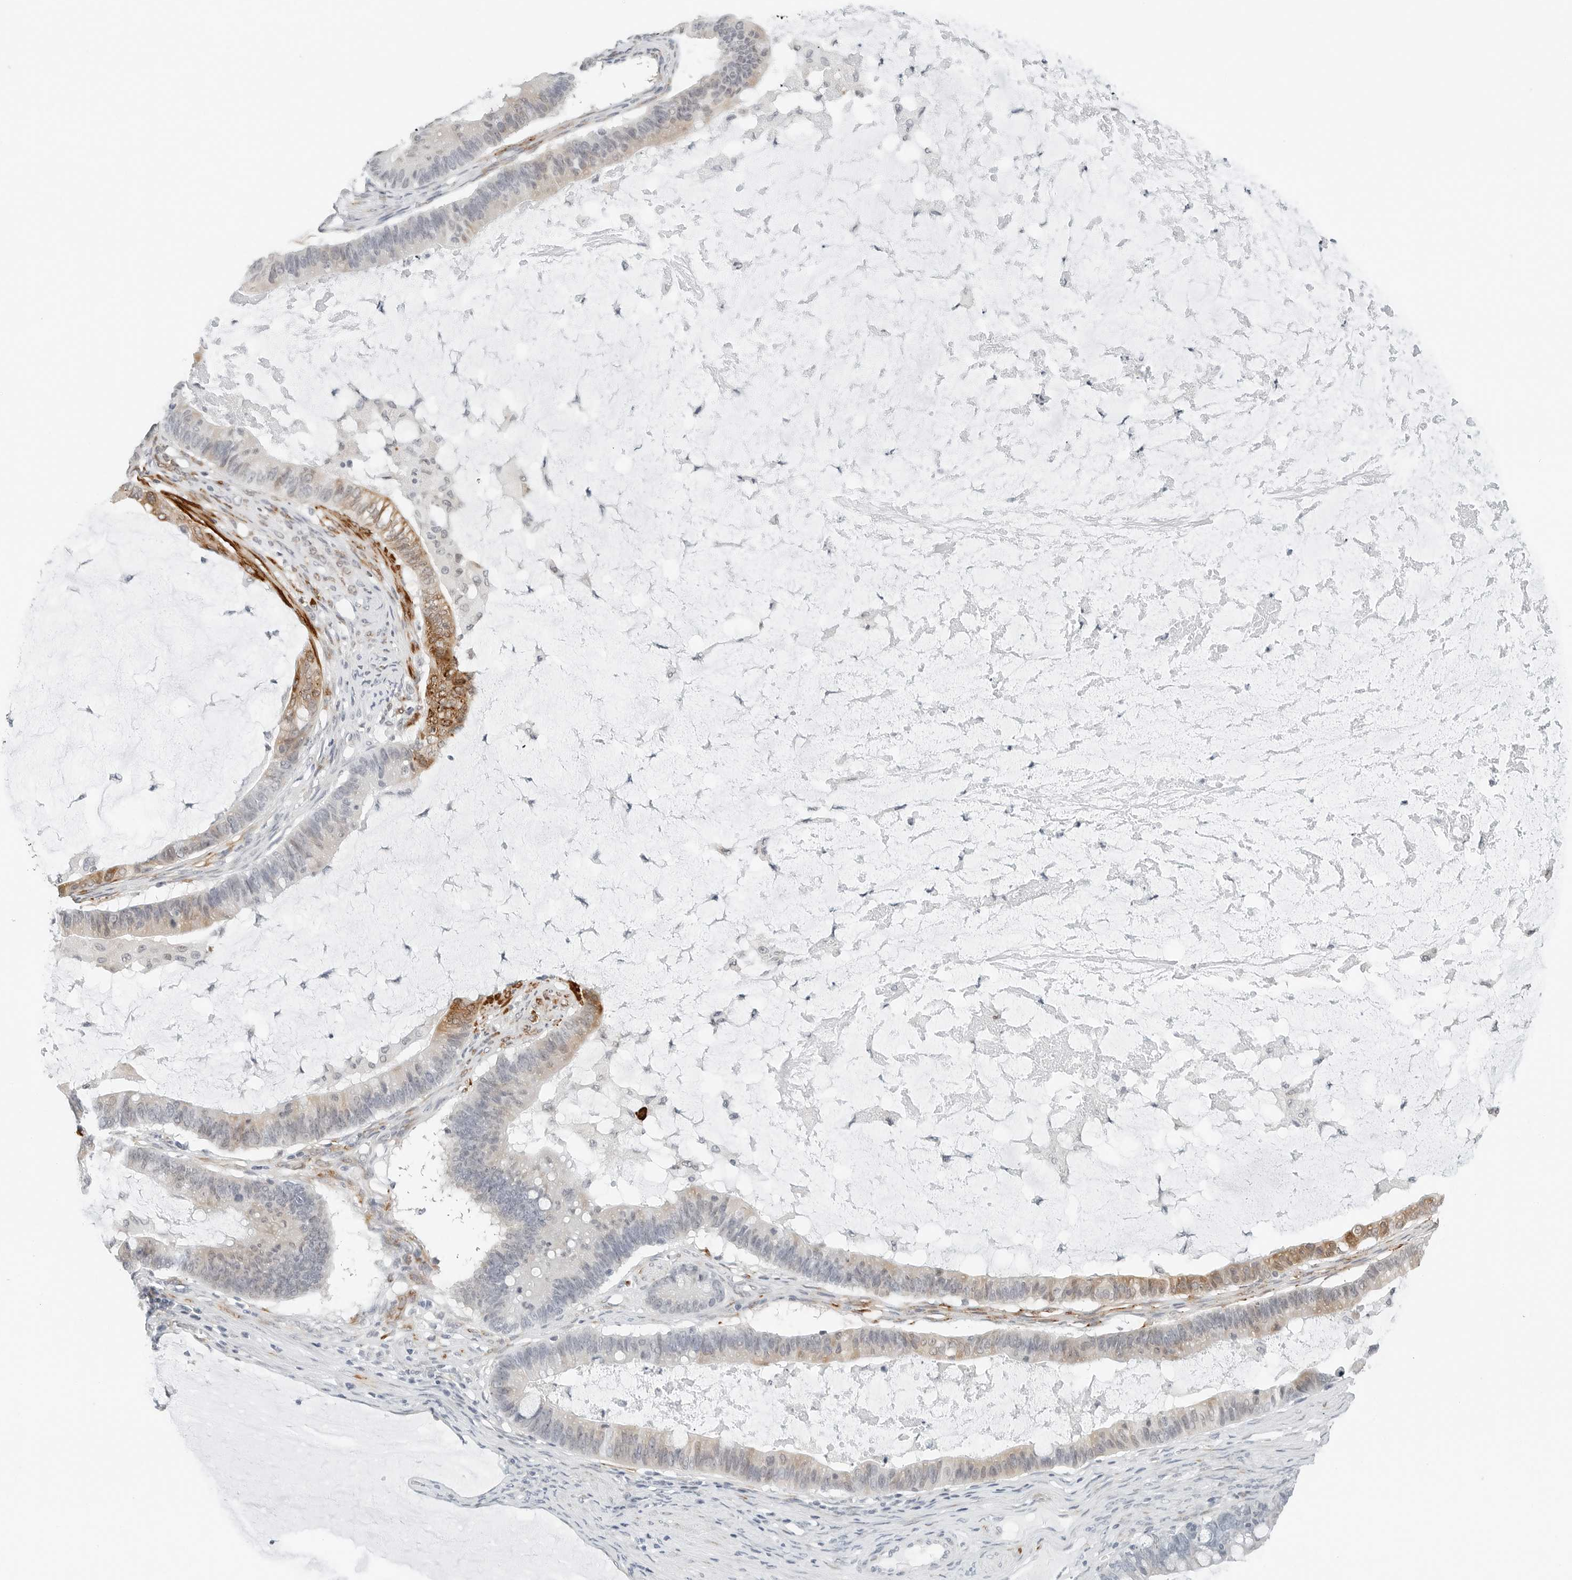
{"staining": {"intensity": "moderate", "quantity": "<25%", "location": "cytoplasmic/membranous"}, "tissue": "ovarian cancer", "cell_type": "Tumor cells", "image_type": "cancer", "snomed": [{"axis": "morphology", "description": "Cystadenocarcinoma, mucinous, NOS"}, {"axis": "topography", "description": "Ovary"}], "caption": "Immunohistochemical staining of ovarian cancer demonstrates low levels of moderate cytoplasmic/membranous positivity in approximately <25% of tumor cells.", "gene": "P4HA2", "patient": {"sex": "female", "age": 61}}